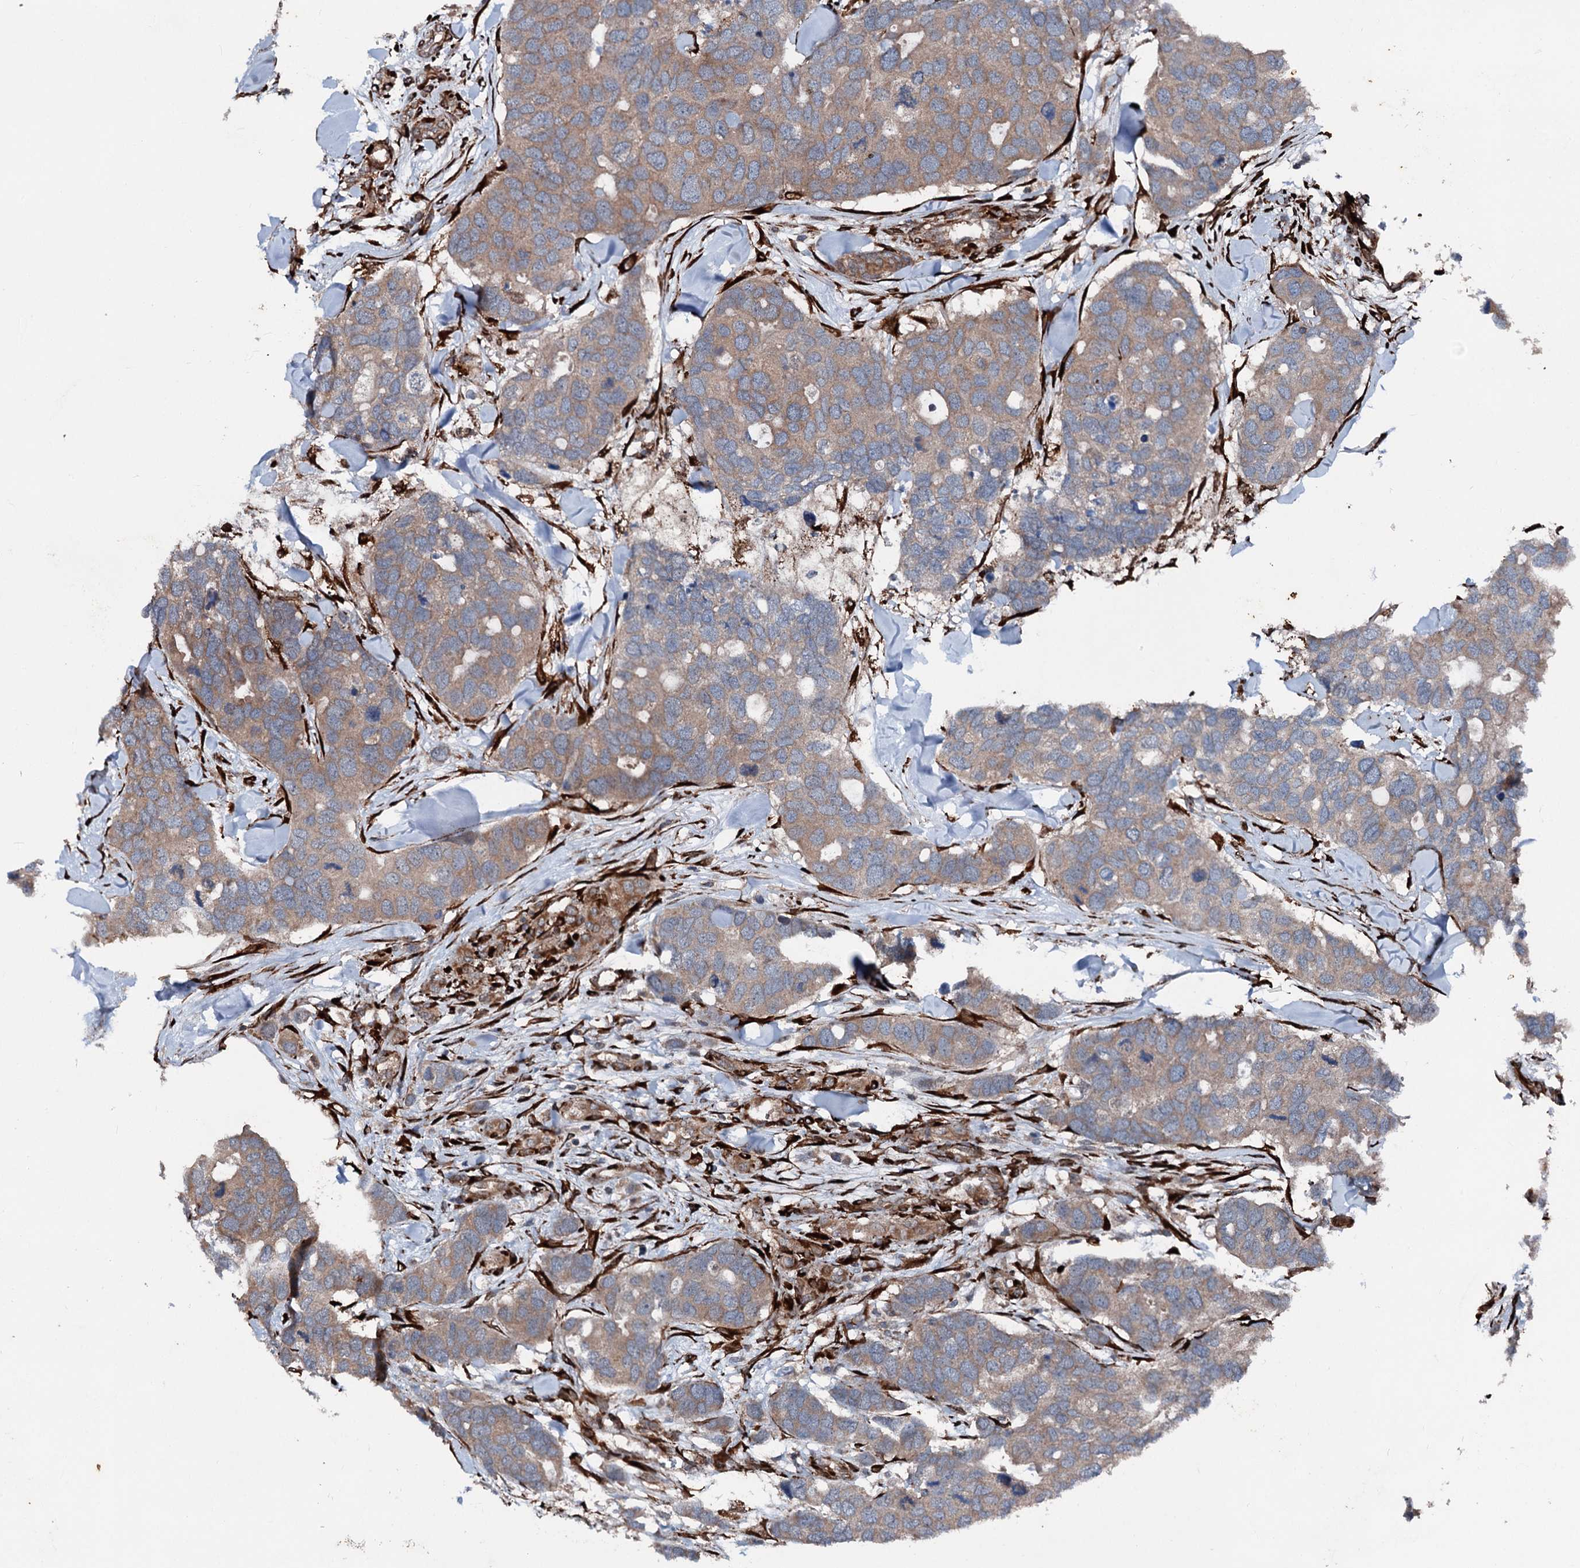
{"staining": {"intensity": "moderate", "quantity": ">75%", "location": "cytoplasmic/membranous"}, "tissue": "breast cancer", "cell_type": "Tumor cells", "image_type": "cancer", "snomed": [{"axis": "morphology", "description": "Duct carcinoma"}, {"axis": "topography", "description": "Breast"}], "caption": "An immunohistochemistry (IHC) micrograph of tumor tissue is shown. Protein staining in brown labels moderate cytoplasmic/membranous positivity in breast cancer within tumor cells. Immunohistochemistry (ihc) stains the protein of interest in brown and the nuclei are stained blue.", "gene": "DDIAS", "patient": {"sex": "female", "age": 83}}